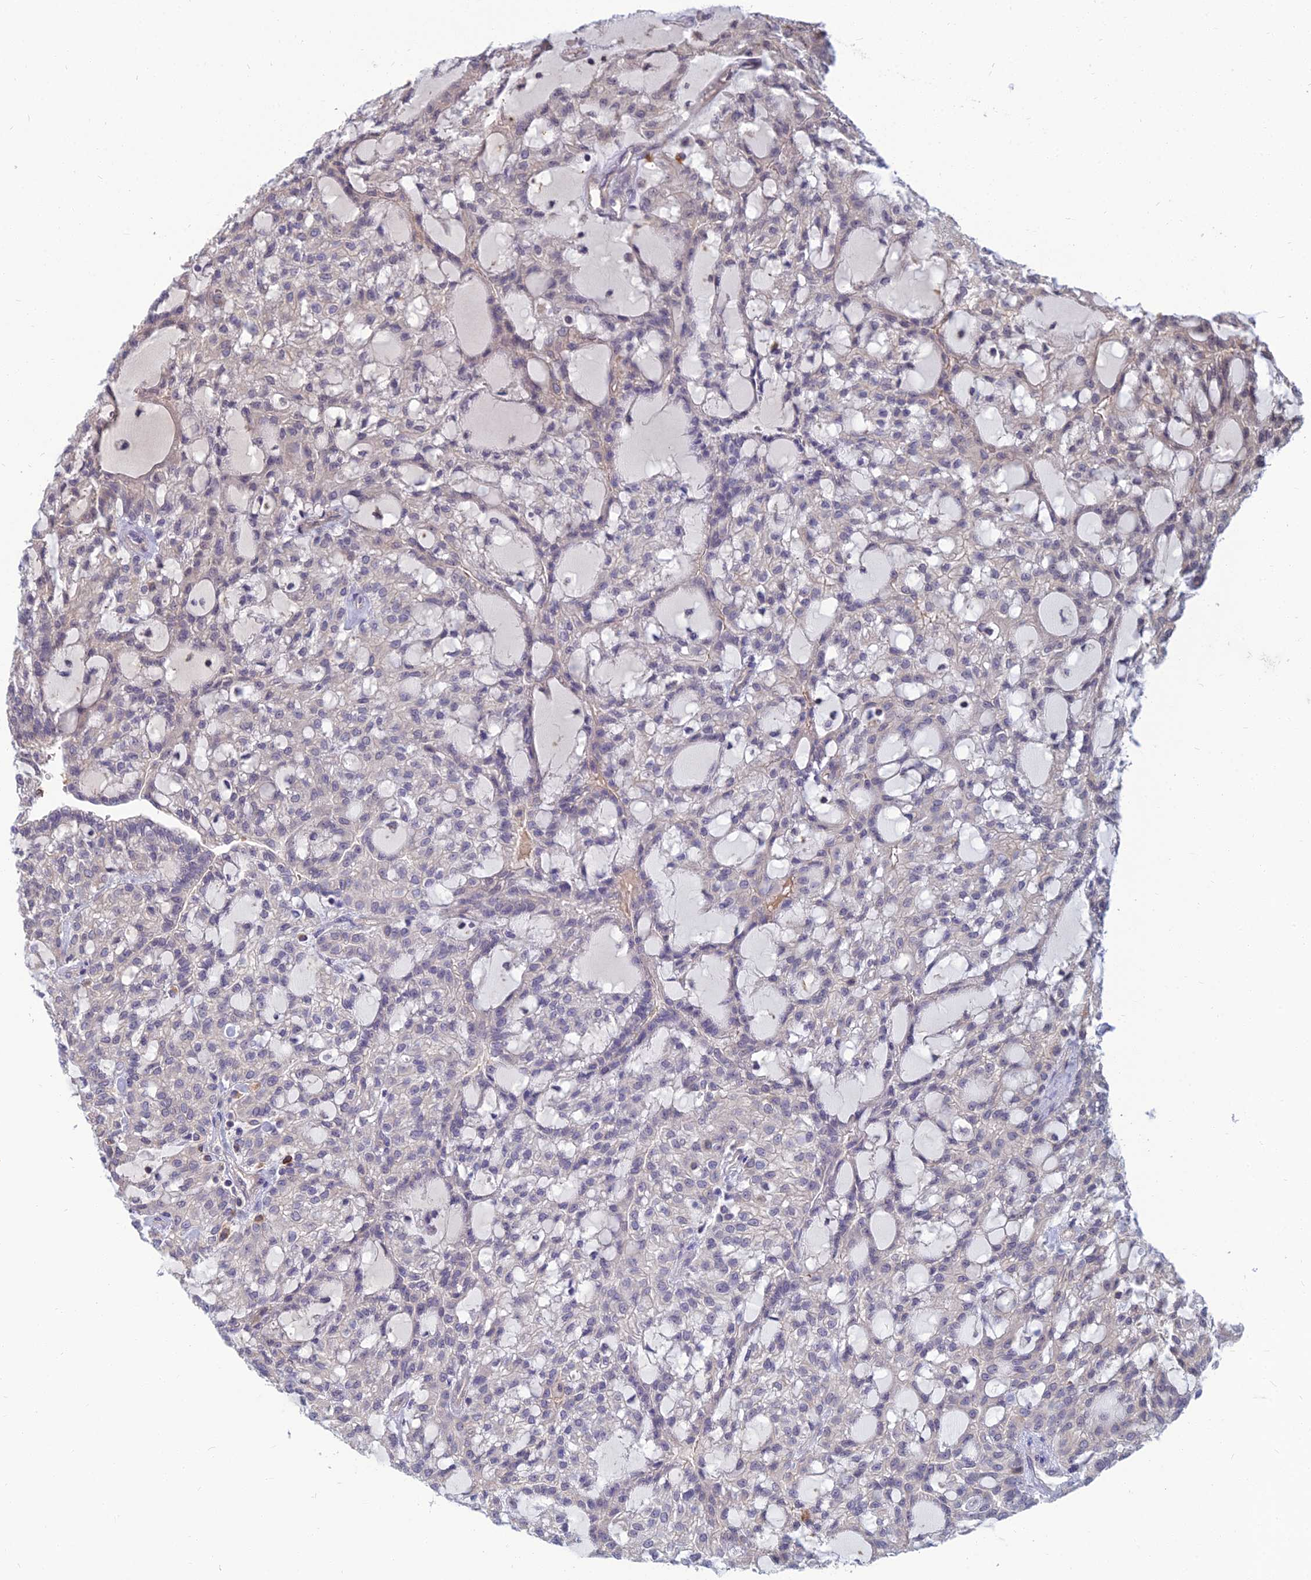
{"staining": {"intensity": "negative", "quantity": "none", "location": "none"}, "tissue": "renal cancer", "cell_type": "Tumor cells", "image_type": "cancer", "snomed": [{"axis": "morphology", "description": "Adenocarcinoma, NOS"}, {"axis": "topography", "description": "Kidney"}], "caption": "Immunohistochemistry (IHC) image of neoplastic tissue: renal cancer (adenocarcinoma) stained with DAB (3,3'-diaminobenzidine) exhibits no significant protein expression in tumor cells.", "gene": "OPA3", "patient": {"sex": "male", "age": 63}}